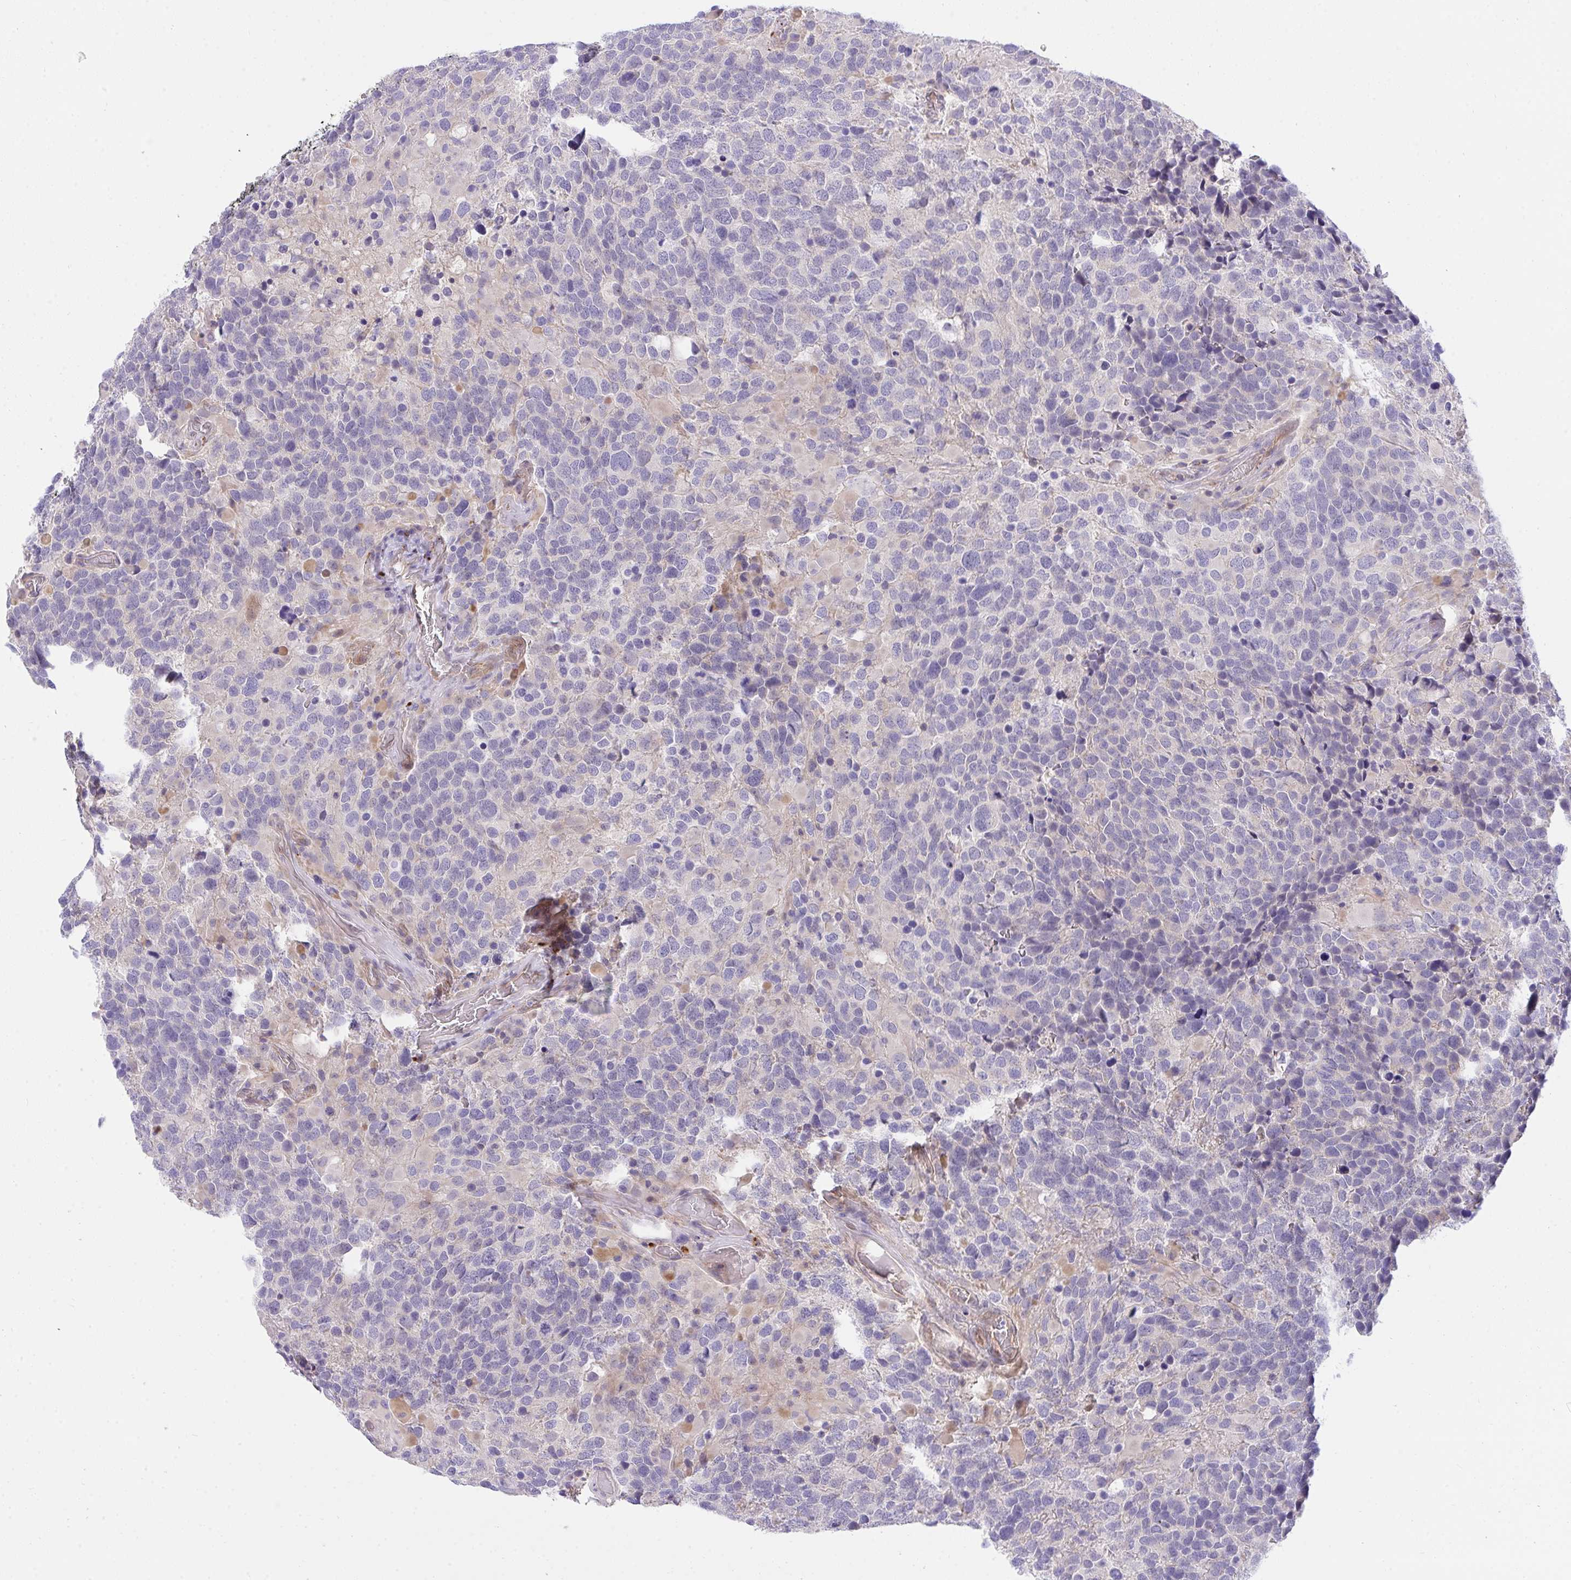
{"staining": {"intensity": "negative", "quantity": "none", "location": "none"}, "tissue": "glioma", "cell_type": "Tumor cells", "image_type": "cancer", "snomed": [{"axis": "morphology", "description": "Glioma, malignant, High grade"}, {"axis": "topography", "description": "Brain"}], "caption": "Tumor cells show no significant staining in malignant high-grade glioma.", "gene": "HOXD12", "patient": {"sex": "female", "age": 40}}